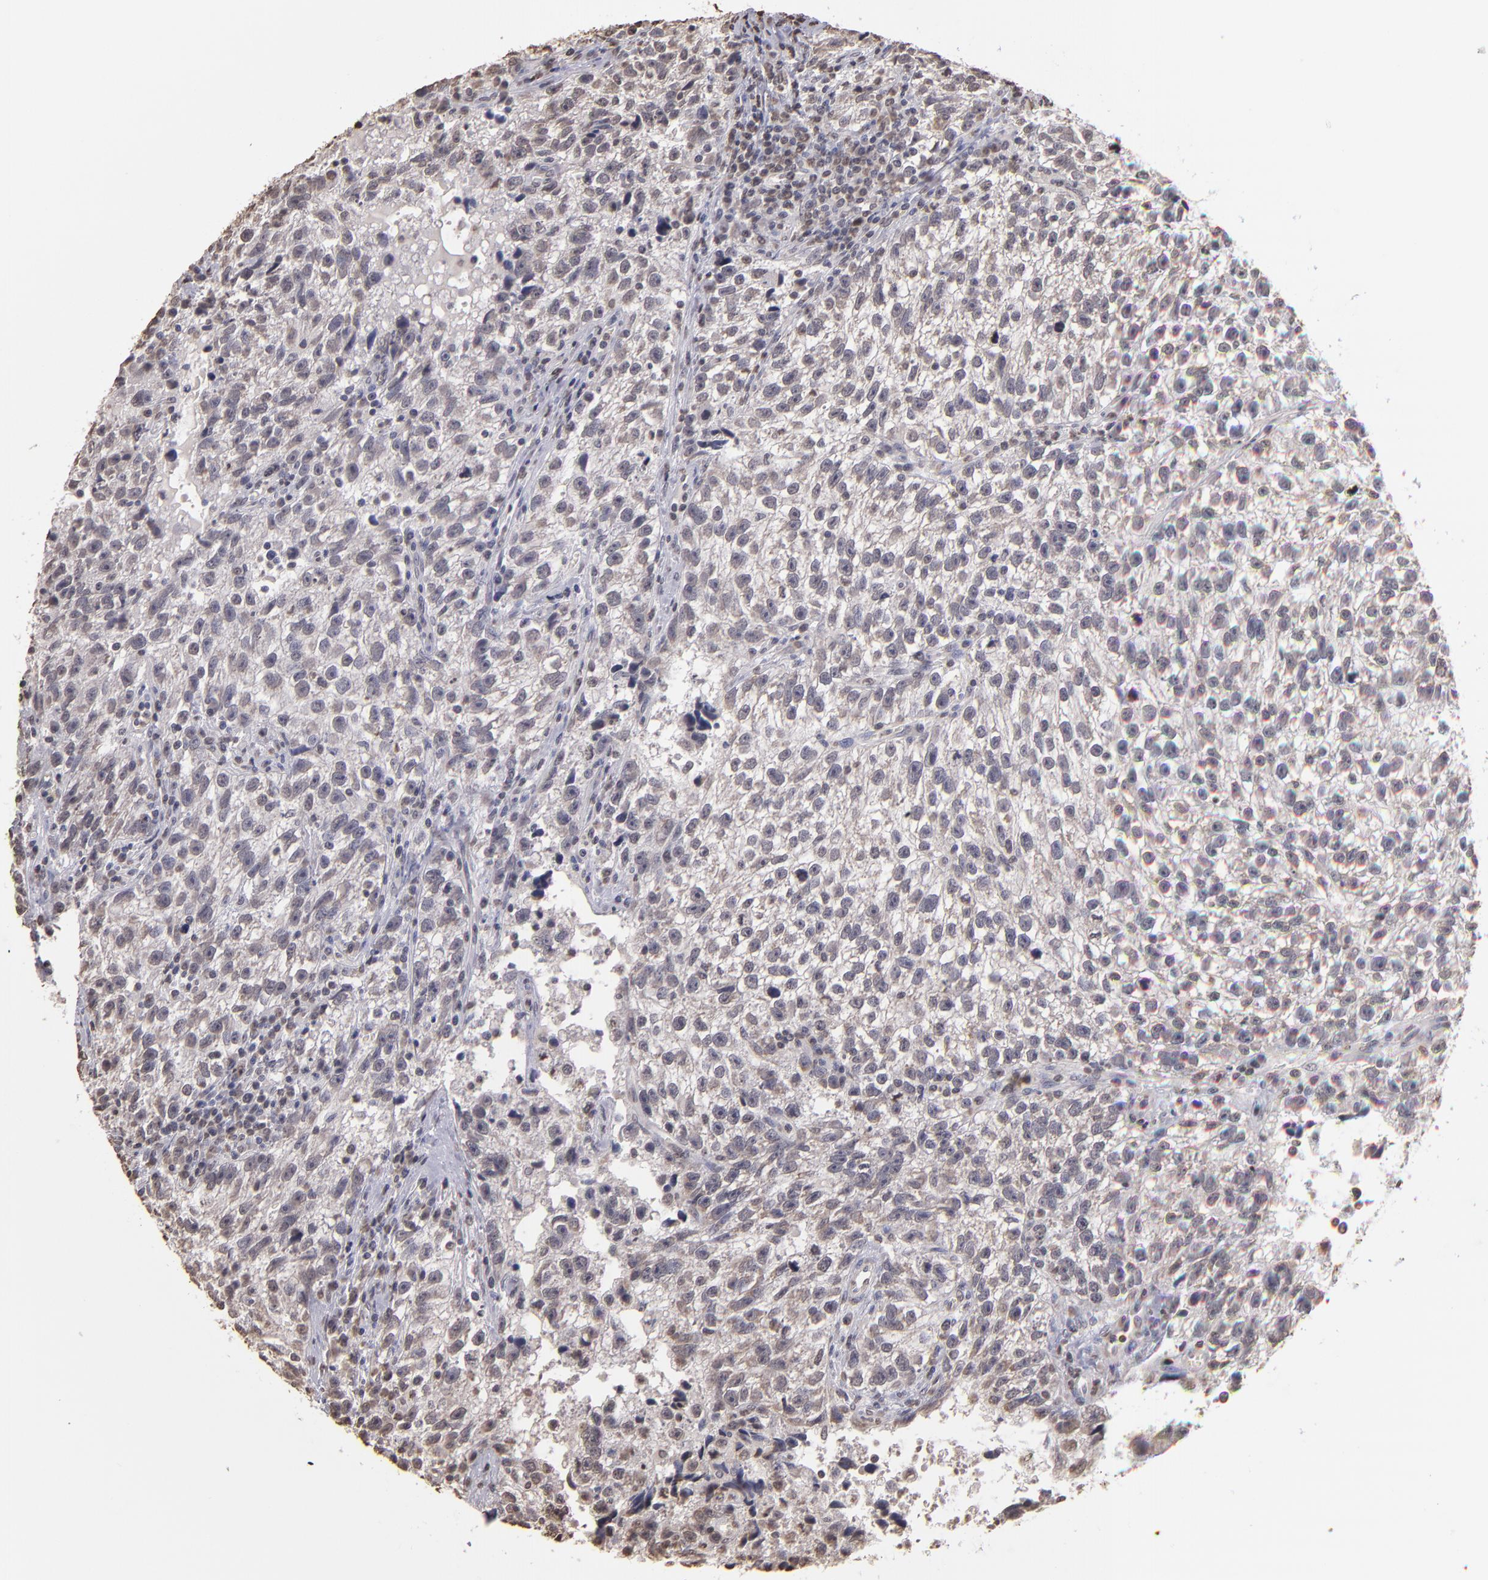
{"staining": {"intensity": "negative", "quantity": "none", "location": "none"}, "tissue": "testis cancer", "cell_type": "Tumor cells", "image_type": "cancer", "snomed": [{"axis": "morphology", "description": "Seminoma, NOS"}, {"axis": "topography", "description": "Testis"}], "caption": "There is no significant expression in tumor cells of testis cancer (seminoma).", "gene": "LBX1", "patient": {"sex": "male", "age": 38}}